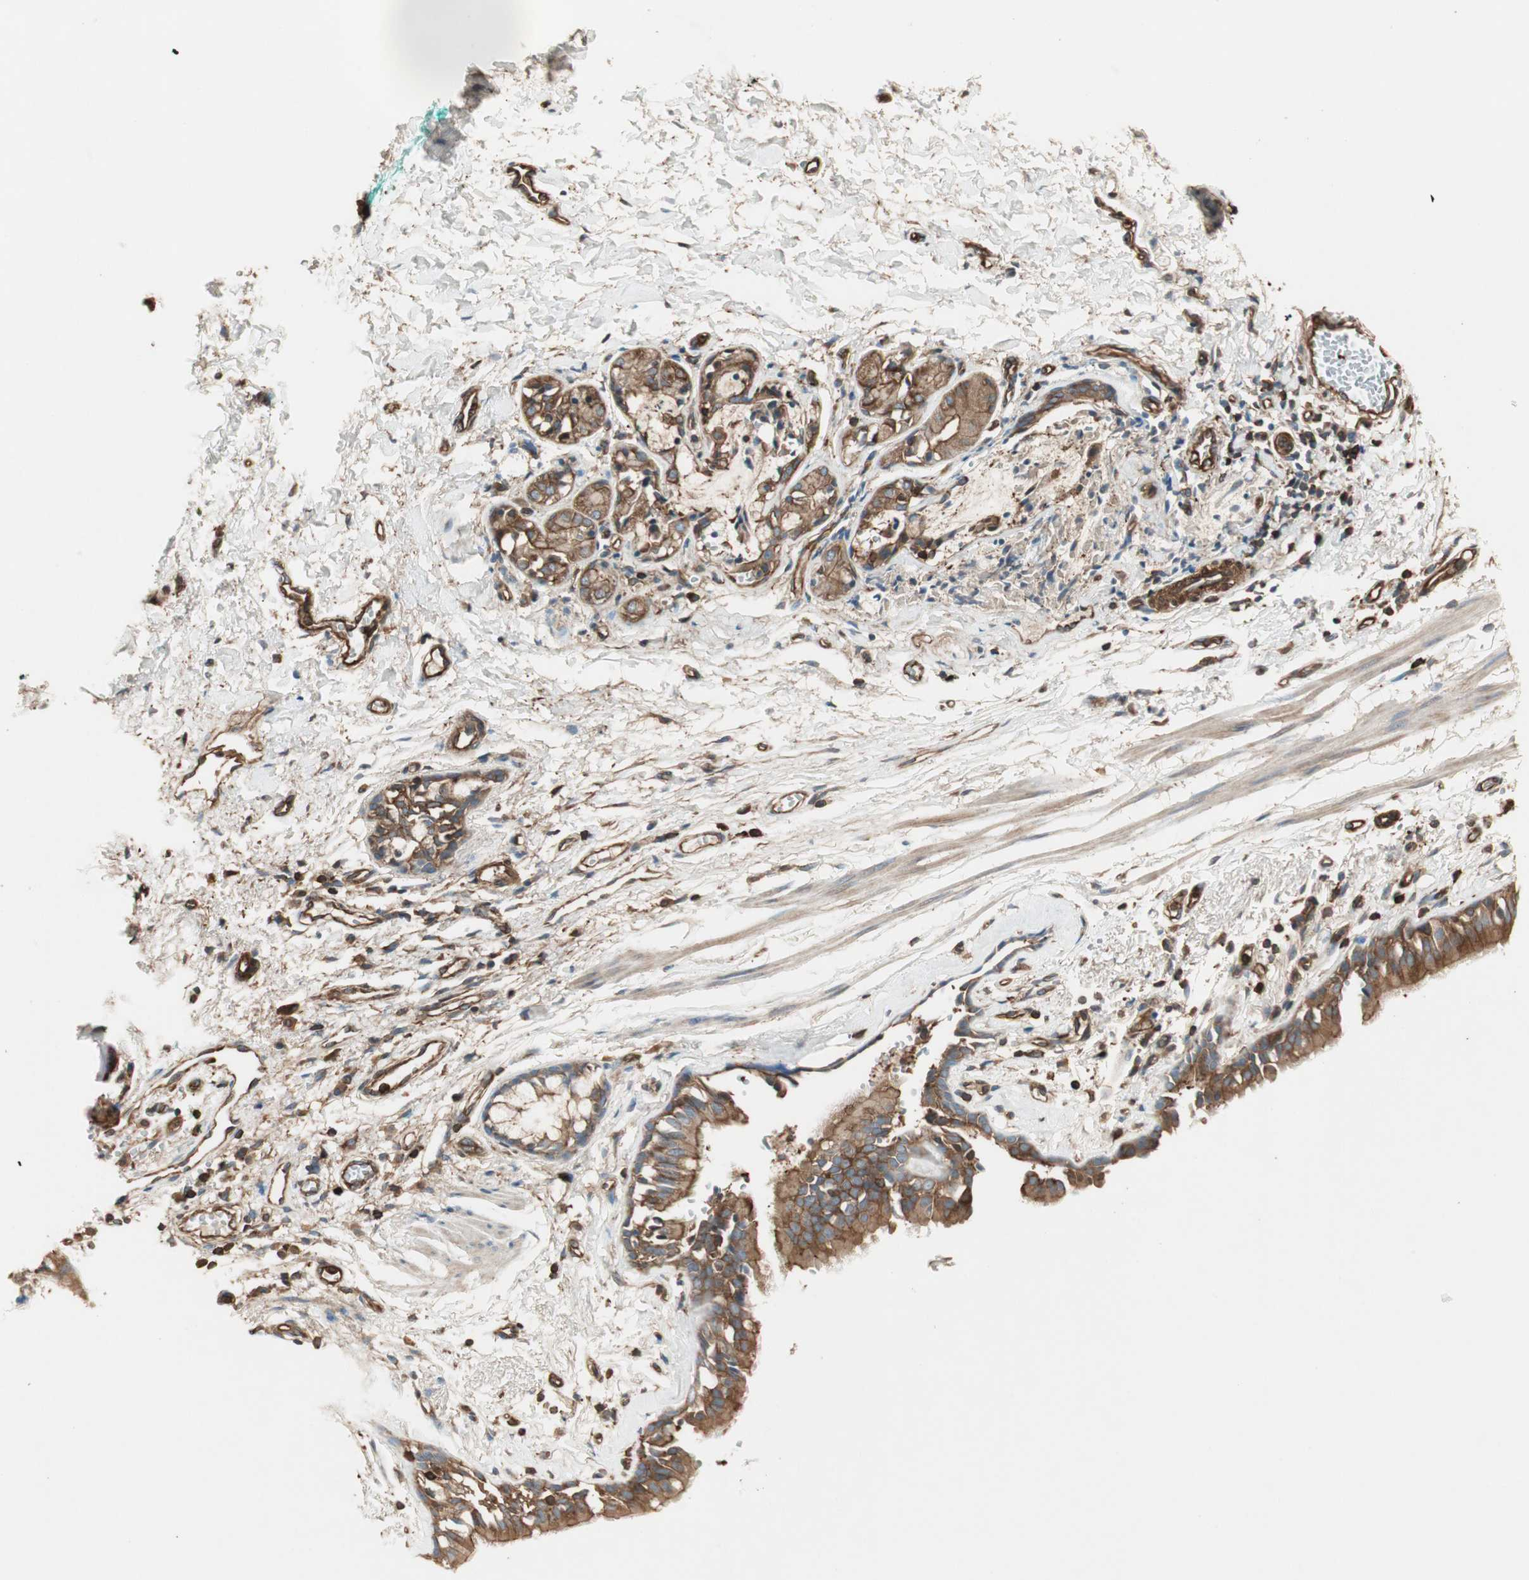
{"staining": {"intensity": "strong", "quantity": ">75%", "location": "cytoplasmic/membranous"}, "tissue": "bronchus", "cell_type": "Respiratory epithelial cells", "image_type": "normal", "snomed": [{"axis": "morphology", "description": "Normal tissue, NOS"}, {"axis": "topography", "description": "Bronchus"}, {"axis": "topography", "description": "Lung"}], "caption": "Protein staining displays strong cytoplasmic/membranous staining in about >75% of respiratory epithelial cells in normal bronchus. (Brightfield microscopy of DAB IHC at high magnification).", "gene": "TCP11L1", "patient": {"sex": "female", "age": 56}}